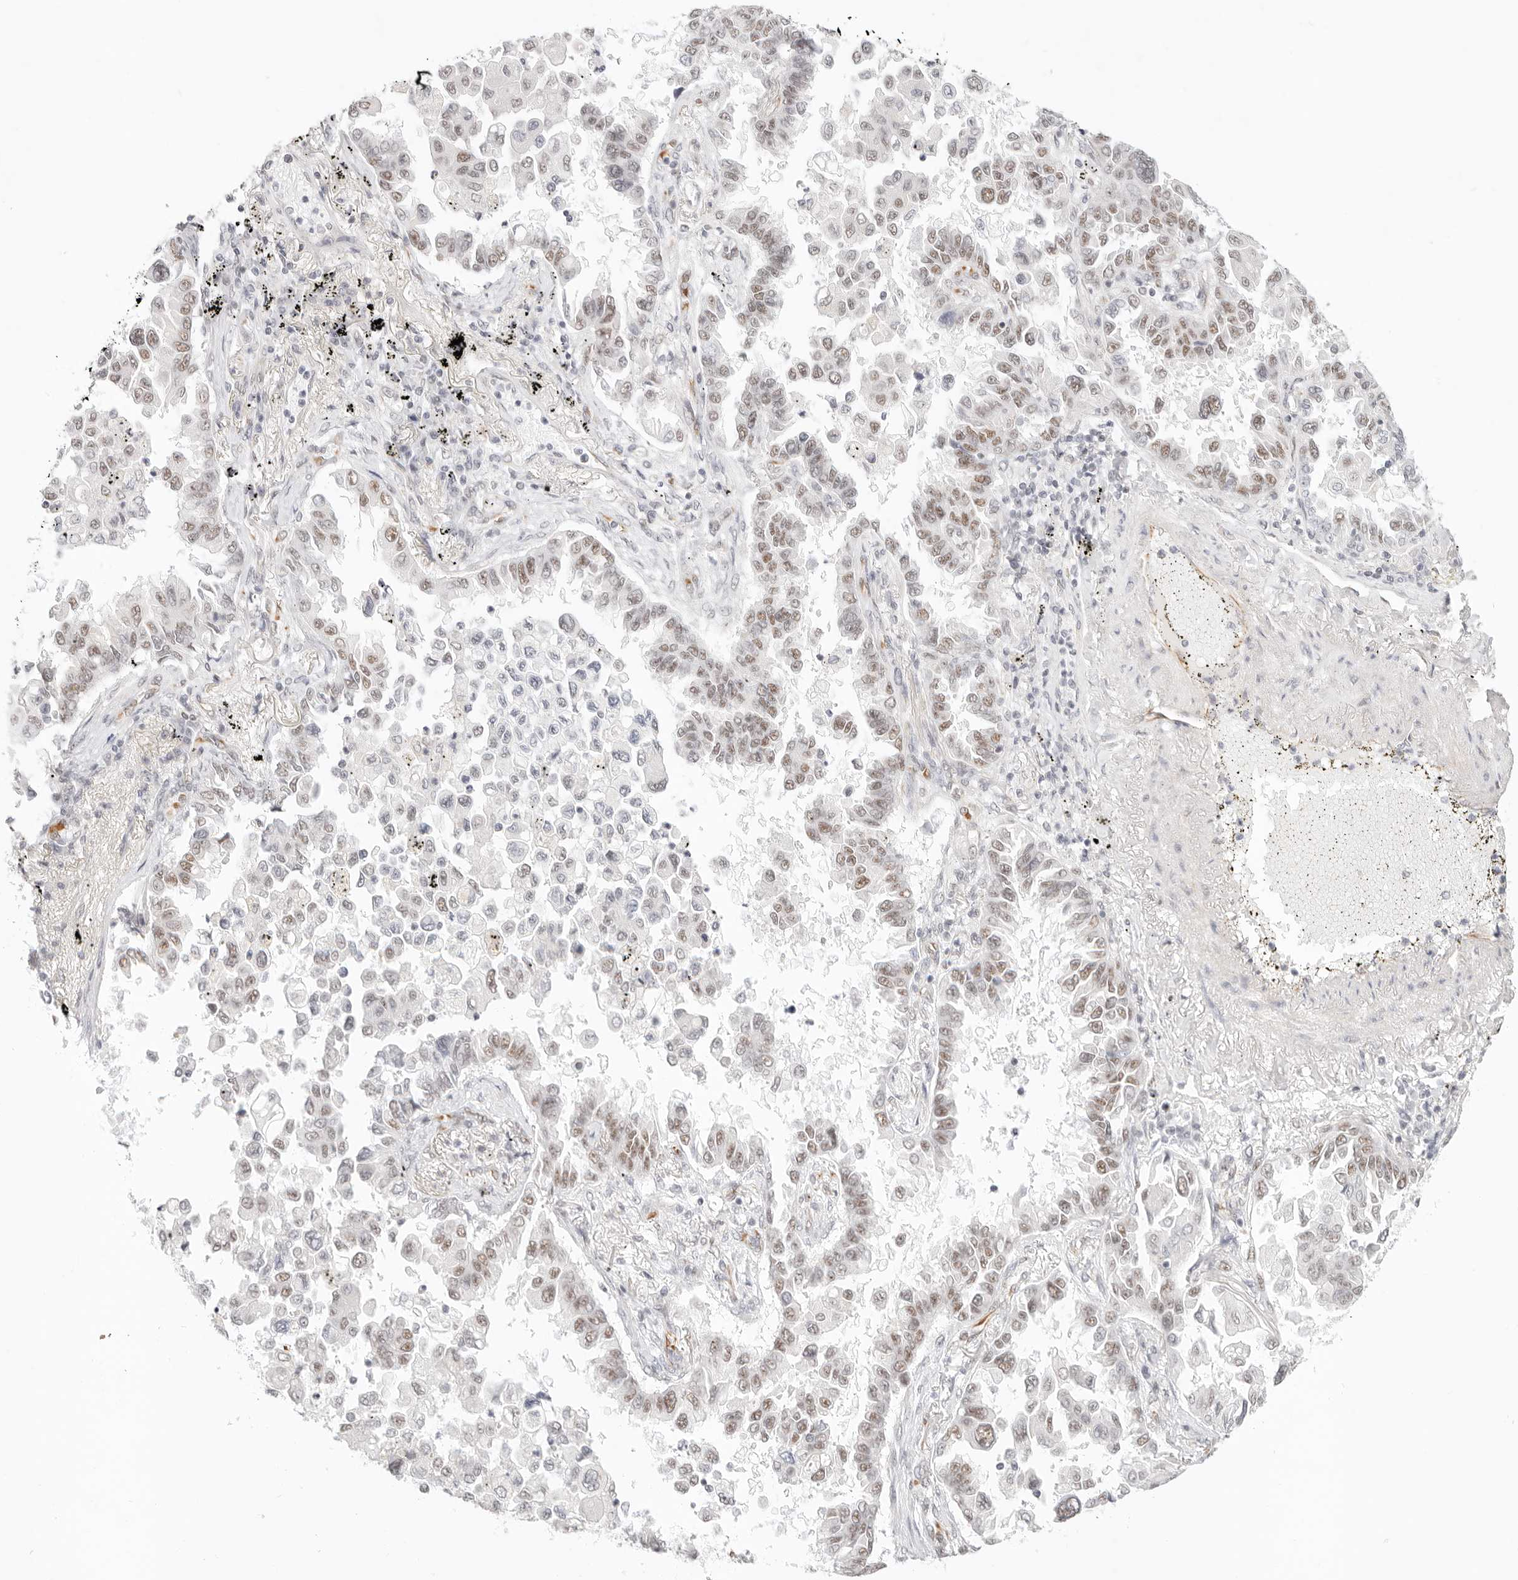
{"staining": {"intensity": "moderate", "quantity": "25%-75%", "location": "nuclear"}, "tissue": "lung cancer", "cell_type": "Tumor cells", "image_type": "cancer", "snomed": [{"axis": "morphology", "description": "Adenocarcinoma, NOS"}, {"axis": "topography", "description": "Lung"}], "caption": "Immunohistochemistry (IHC) photomicrograph of neoplastic tissue: human adenocarcinoma (lung) stained using IHC reveals medium levels of moderate protein expression localized specifically in the nuclear of tumor cells, appearing as a nuclear brown color.", "gene": "ZC3H11A", "patient": {"sex": "female", "age": 67}}